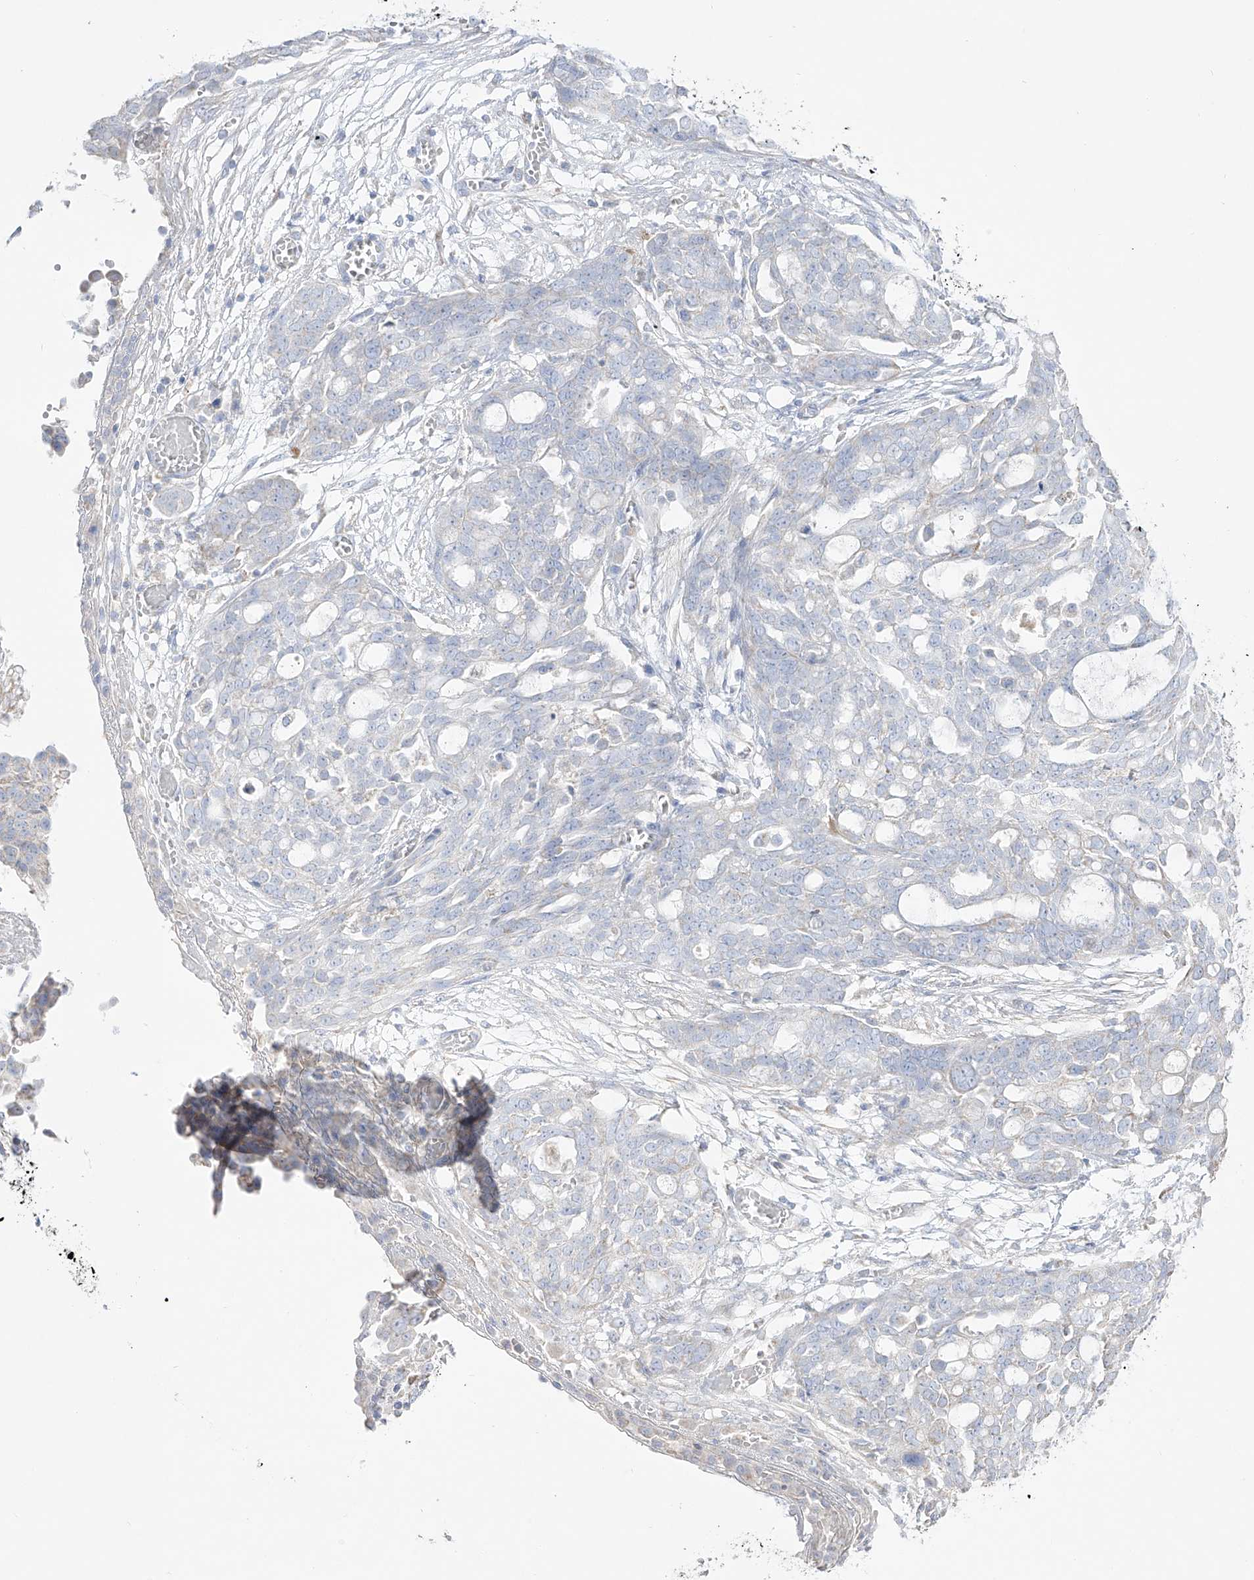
{"staining": {"intensity": "negative", "quantity": "none", "location": "none"}, "tissue": "ovarian cancer", "cell_type": "Tumor cells", "image_type": "cancer", "snomed": [{"axis": "morphology", "description": "Cystadenocarcinoma, serous, NOS"}, {"axis": "topography", "description": "Soft tissue"}, {"axis": "topography", "description": "Ovary"}], "caption": "Photomicrograph shows no significant protein positivity in tumor cells of ovarian serous cystadenocarcinoma.", "gene": "RCHY1", "patient": {"sex": "female", "age": 57}}